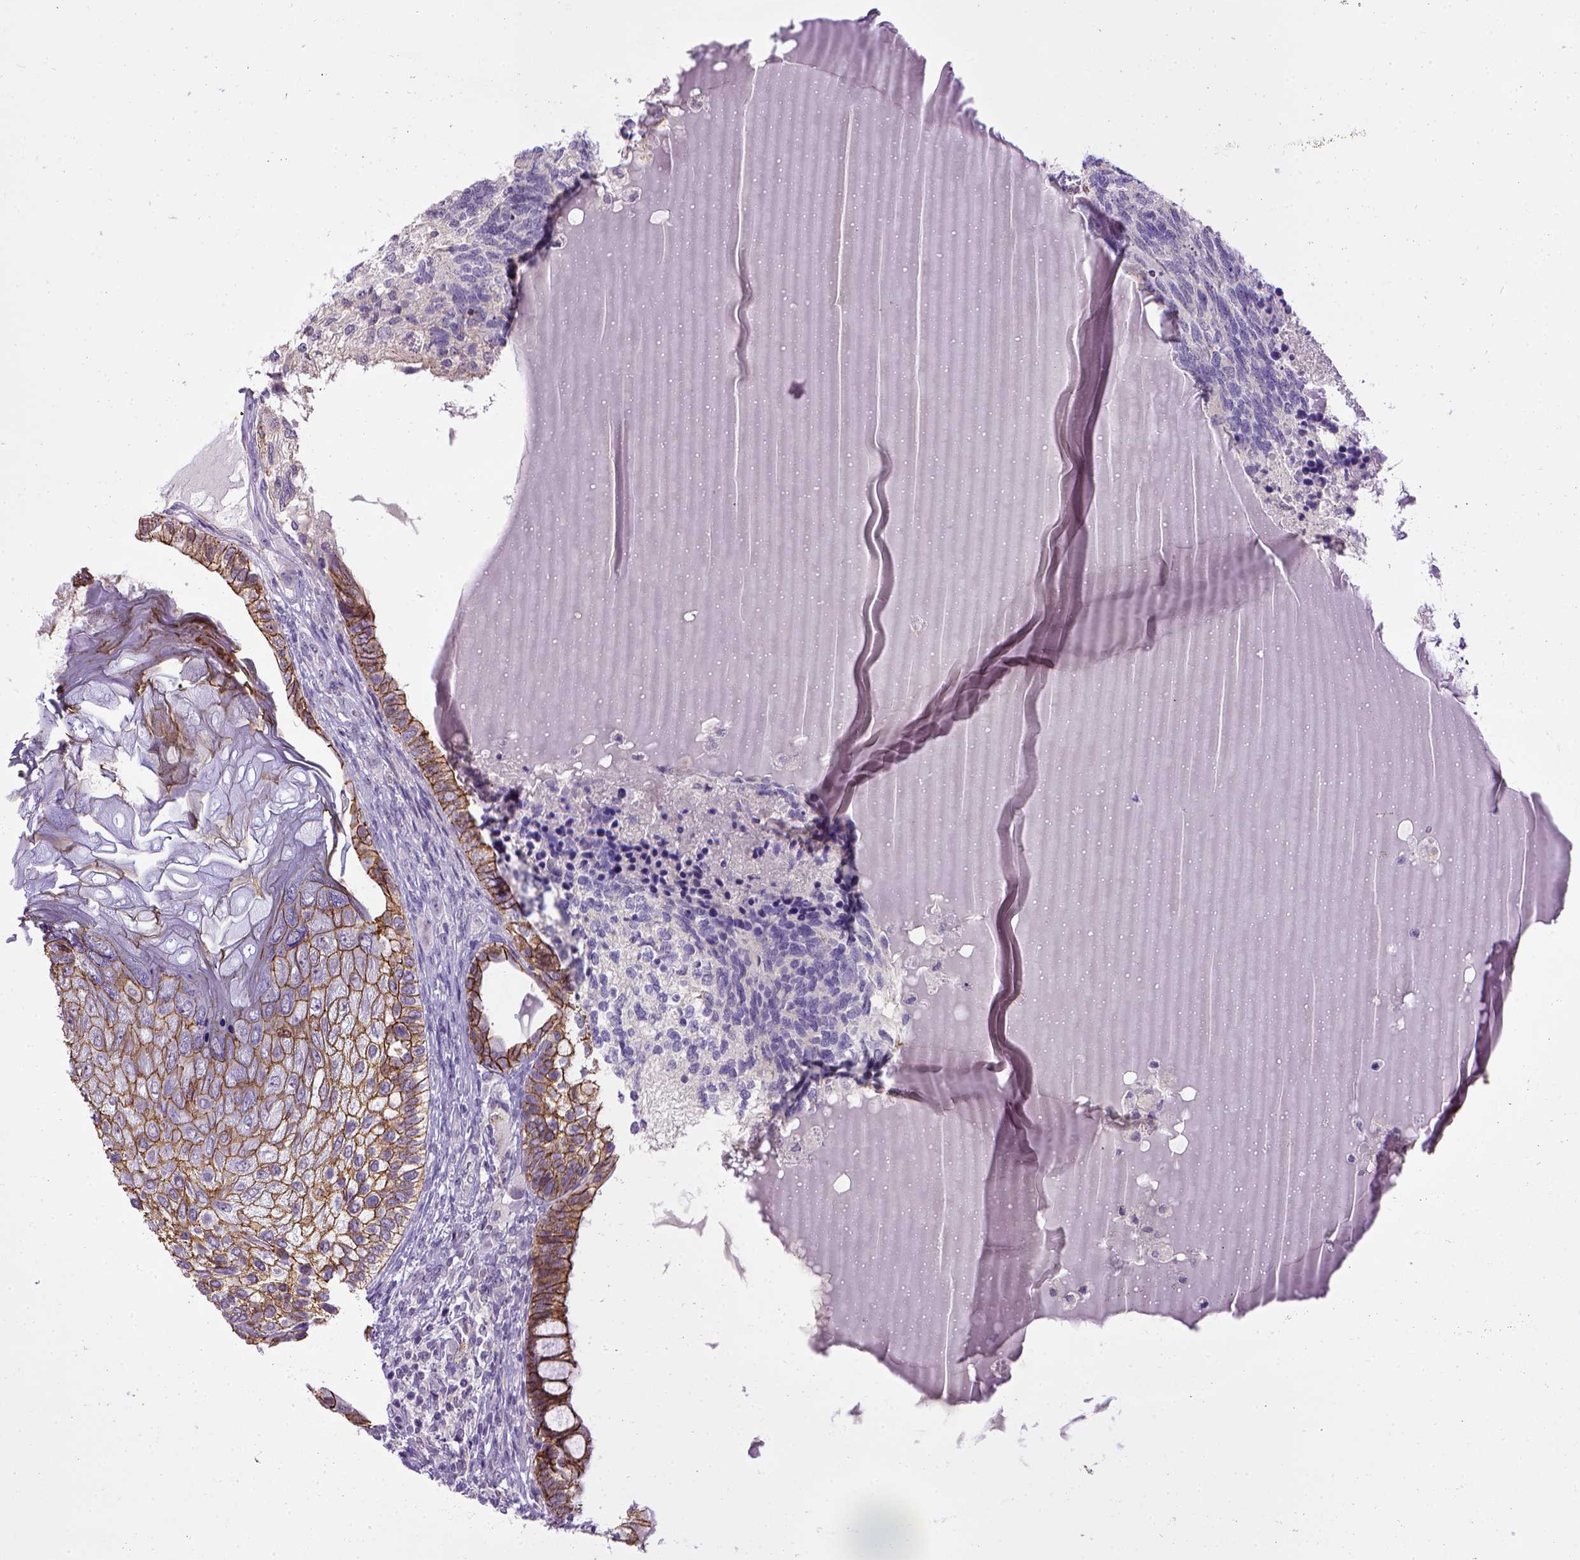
{"staining": {"intensity": "strong", "quantity": ">75%", "location": "cytoplasmic/membranous"}, "tissue": "testis cancer", "cell_type": "Tumor cells", "image_type": "cancer", "snomed": [{"axis": "morphology", "description": "Seminoma, NOS"}, {"axis": "morphology", "description": "Carcinoma, Embryonal, NOS"}, {"axis": "topography", "description": "Testis"}], "caption": "Immunohistochemistry (DAB (3,3'-diaminobenzidine)) staining of testis cancer demonstrates strong cytoplasmic/membranous protein expression in approximately >75% of tumor cells. (brown staining indicates protein expression, while blue staining denotes nuclei).", "gene": "CDH1", "patient": {"sex": "male", "age": 41}}